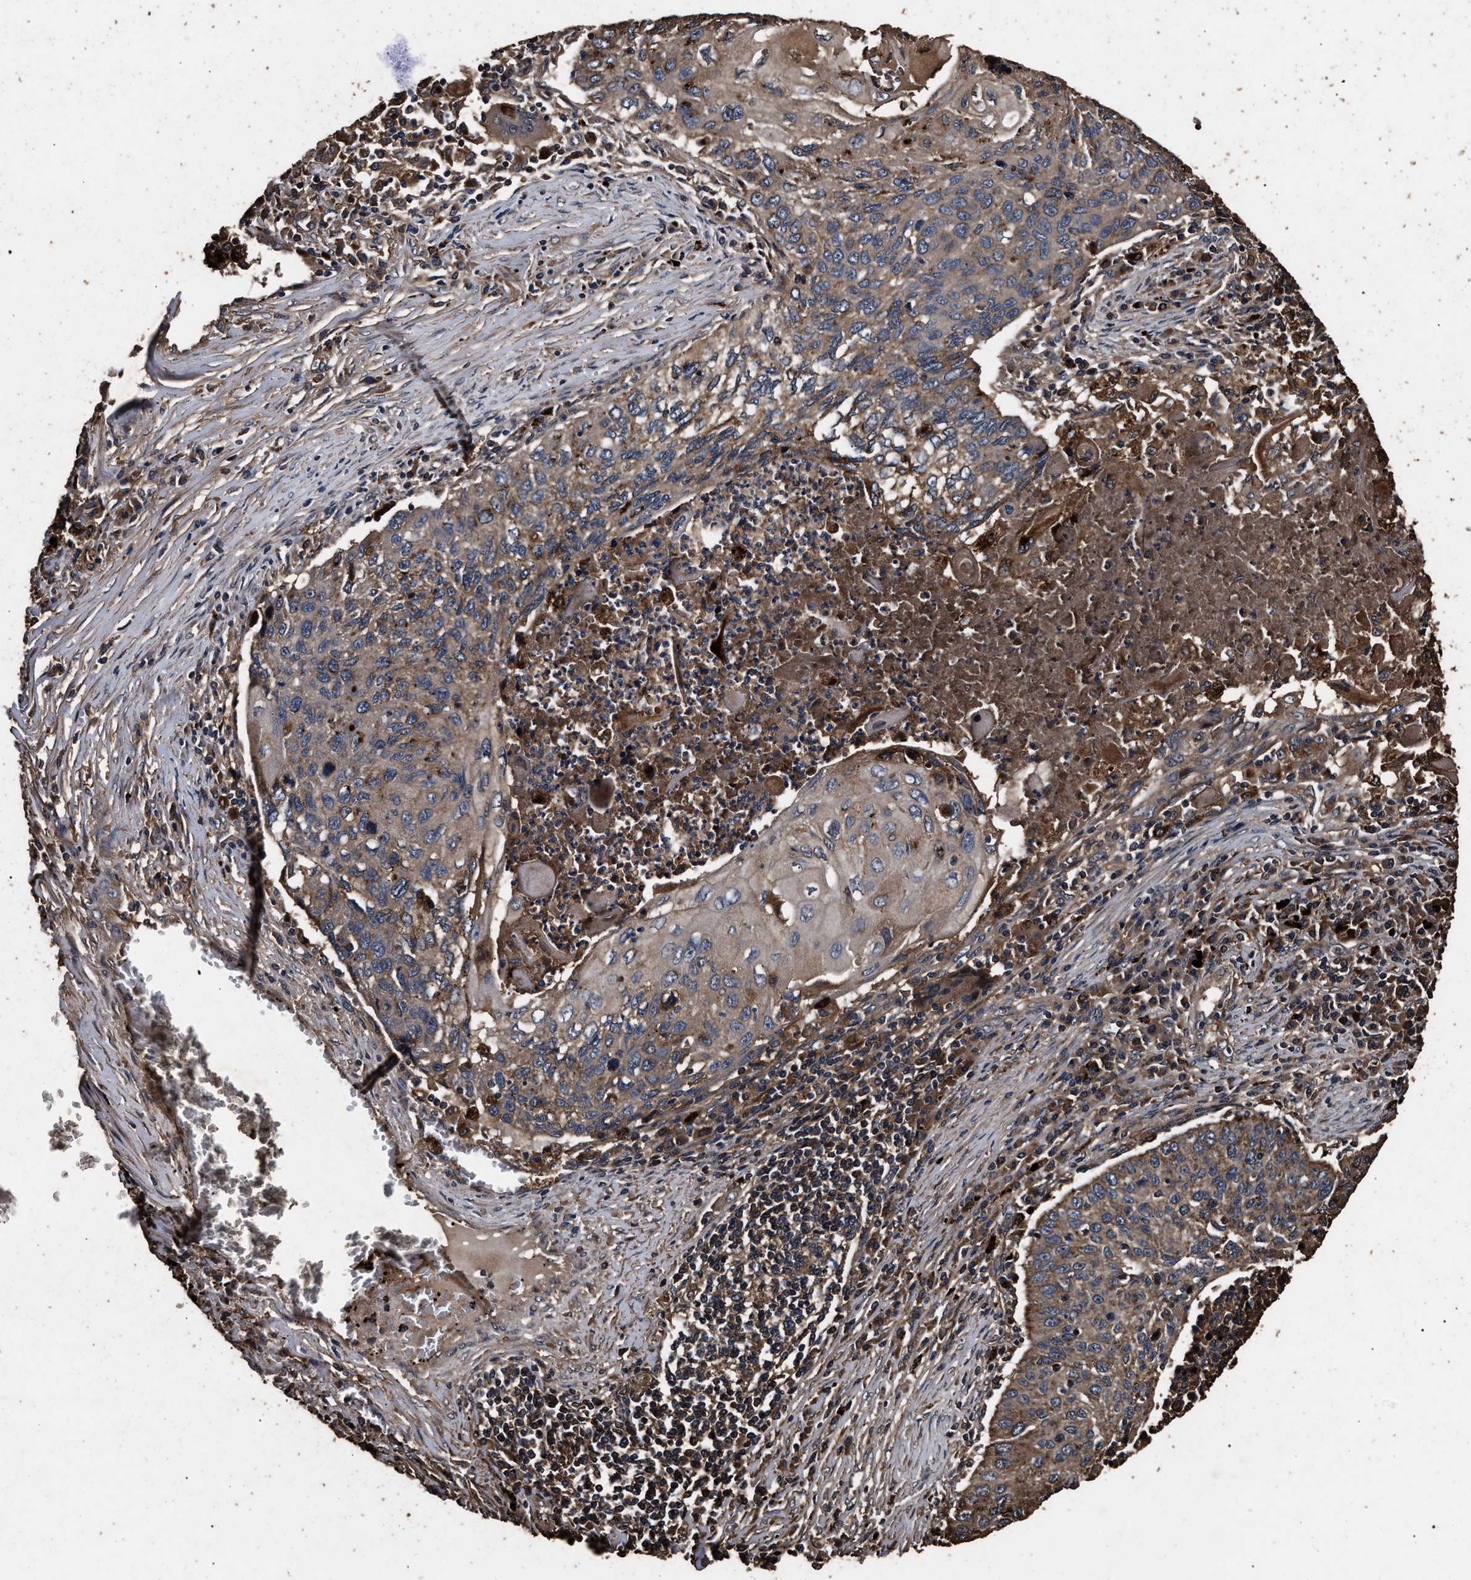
{"staining": {"intensity": "moderate", "quantity": ">75%", "location": "cytoplasmic/membranous"}, "tissue": "lung cancer", "cell_type": "Tumor cells", "image_type": "cancer", "snomed": [{"axis": "morphology", "description": "Squamous cell carcinoma, NOS"}, {"axis": "topography", "description": "Lung"}], "caption": "A brown stain shows moderate cytoplasmic/membranous positivity of a protein in lung cancer tumor cells.", "gene": "KYAT1", "patient": {"sex": "female", "age": 63}}